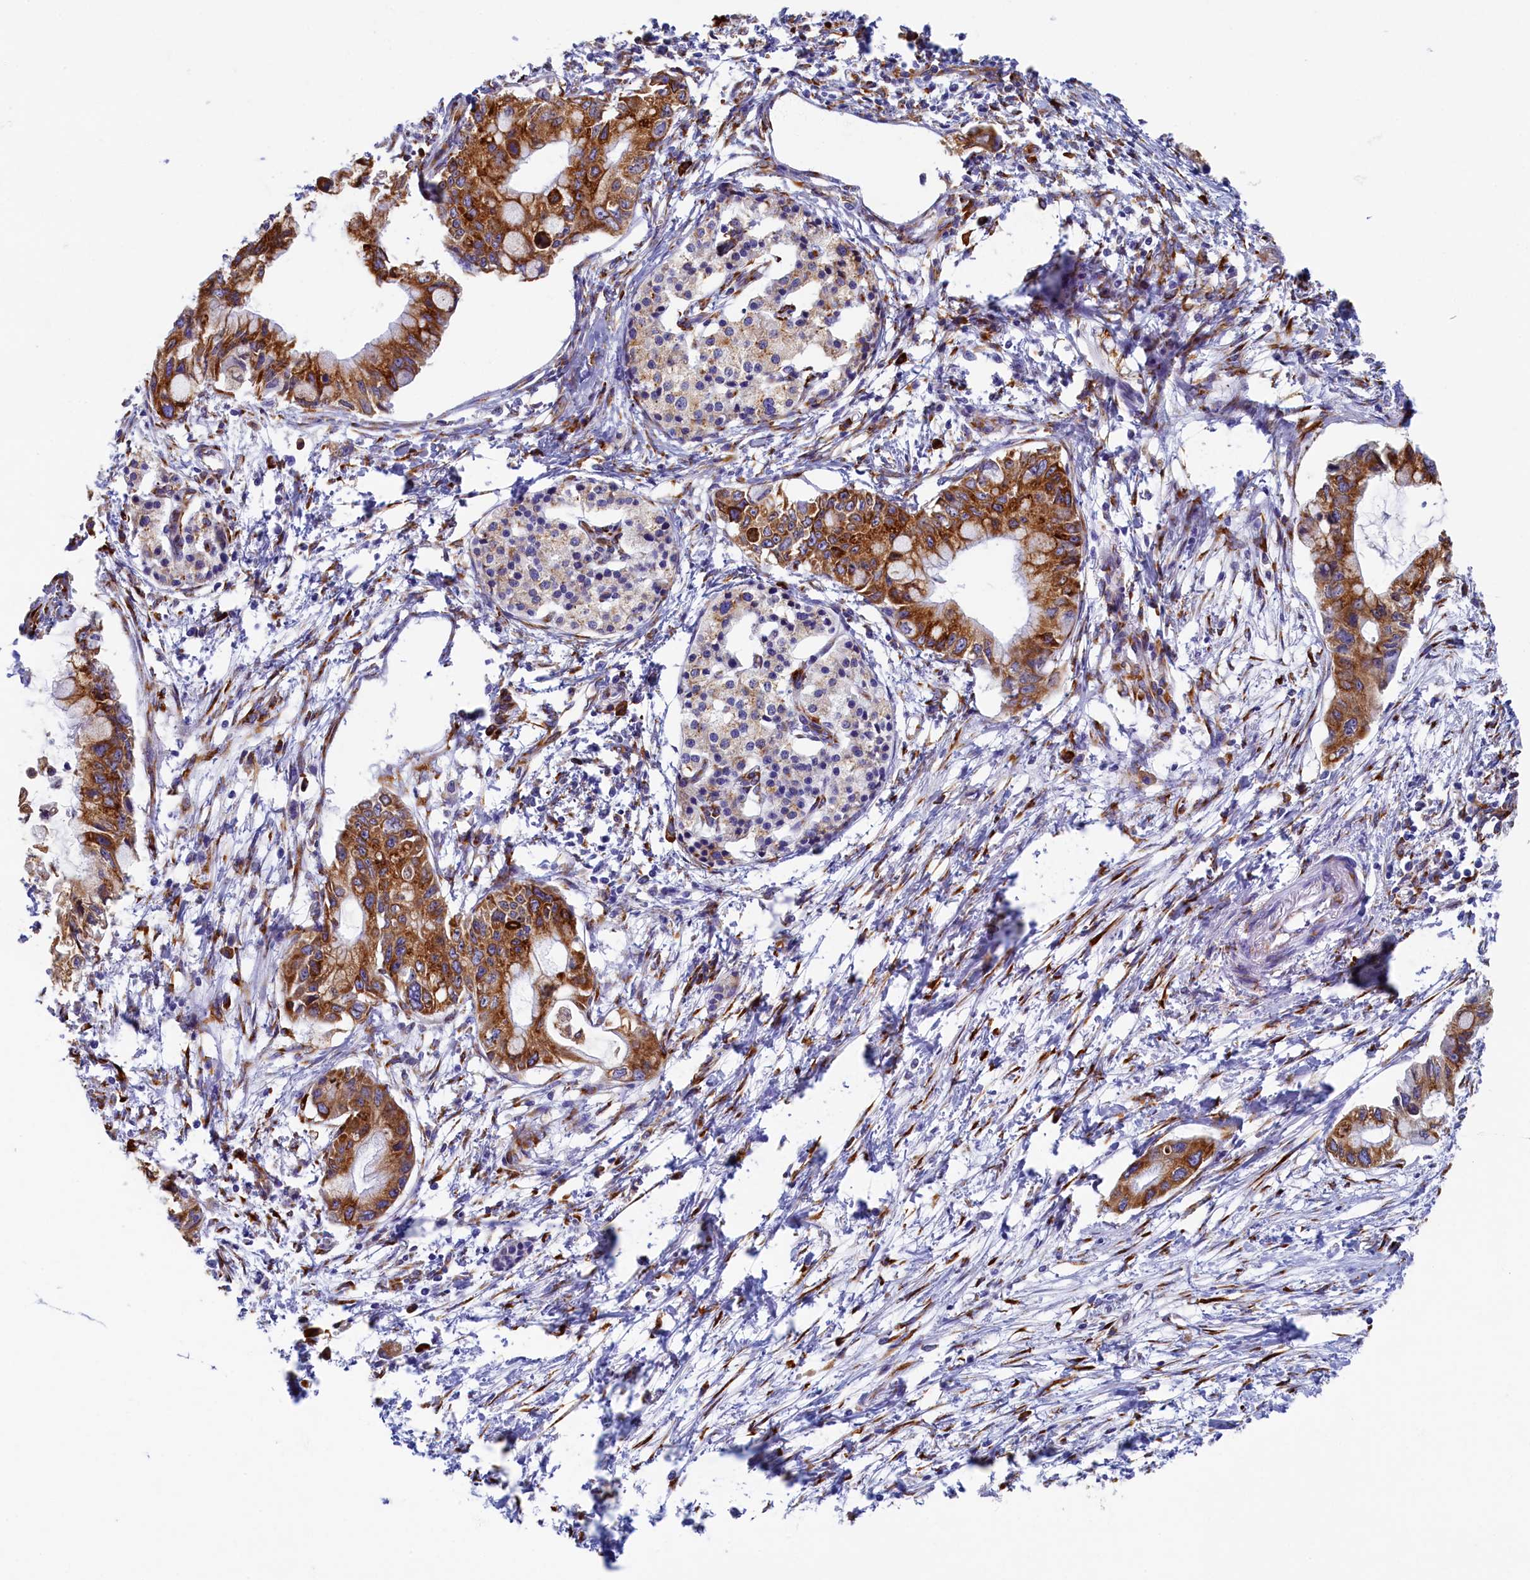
{"staining": {"intensity": "moderate", "quantity": ">75%", "location": "cytoplasmic/membranous"}, "tissue": "pancreatic cancer", "cell_type": "Tumor cells", "image_type": "cancer", "snomed": [{"axis": "morphology", "description": "Adenocarcinoma, NOS"}, {"axis": "topography", "description": "Pancreas"}], "caption": "IHC (DAB) staining of human pancreatic cancer shows moderate cytoplasmic/membranous protein staining in about >75% of tumor cells.", "gene": "TMEM18", "patient": {"sex": "male", "age": 48}}